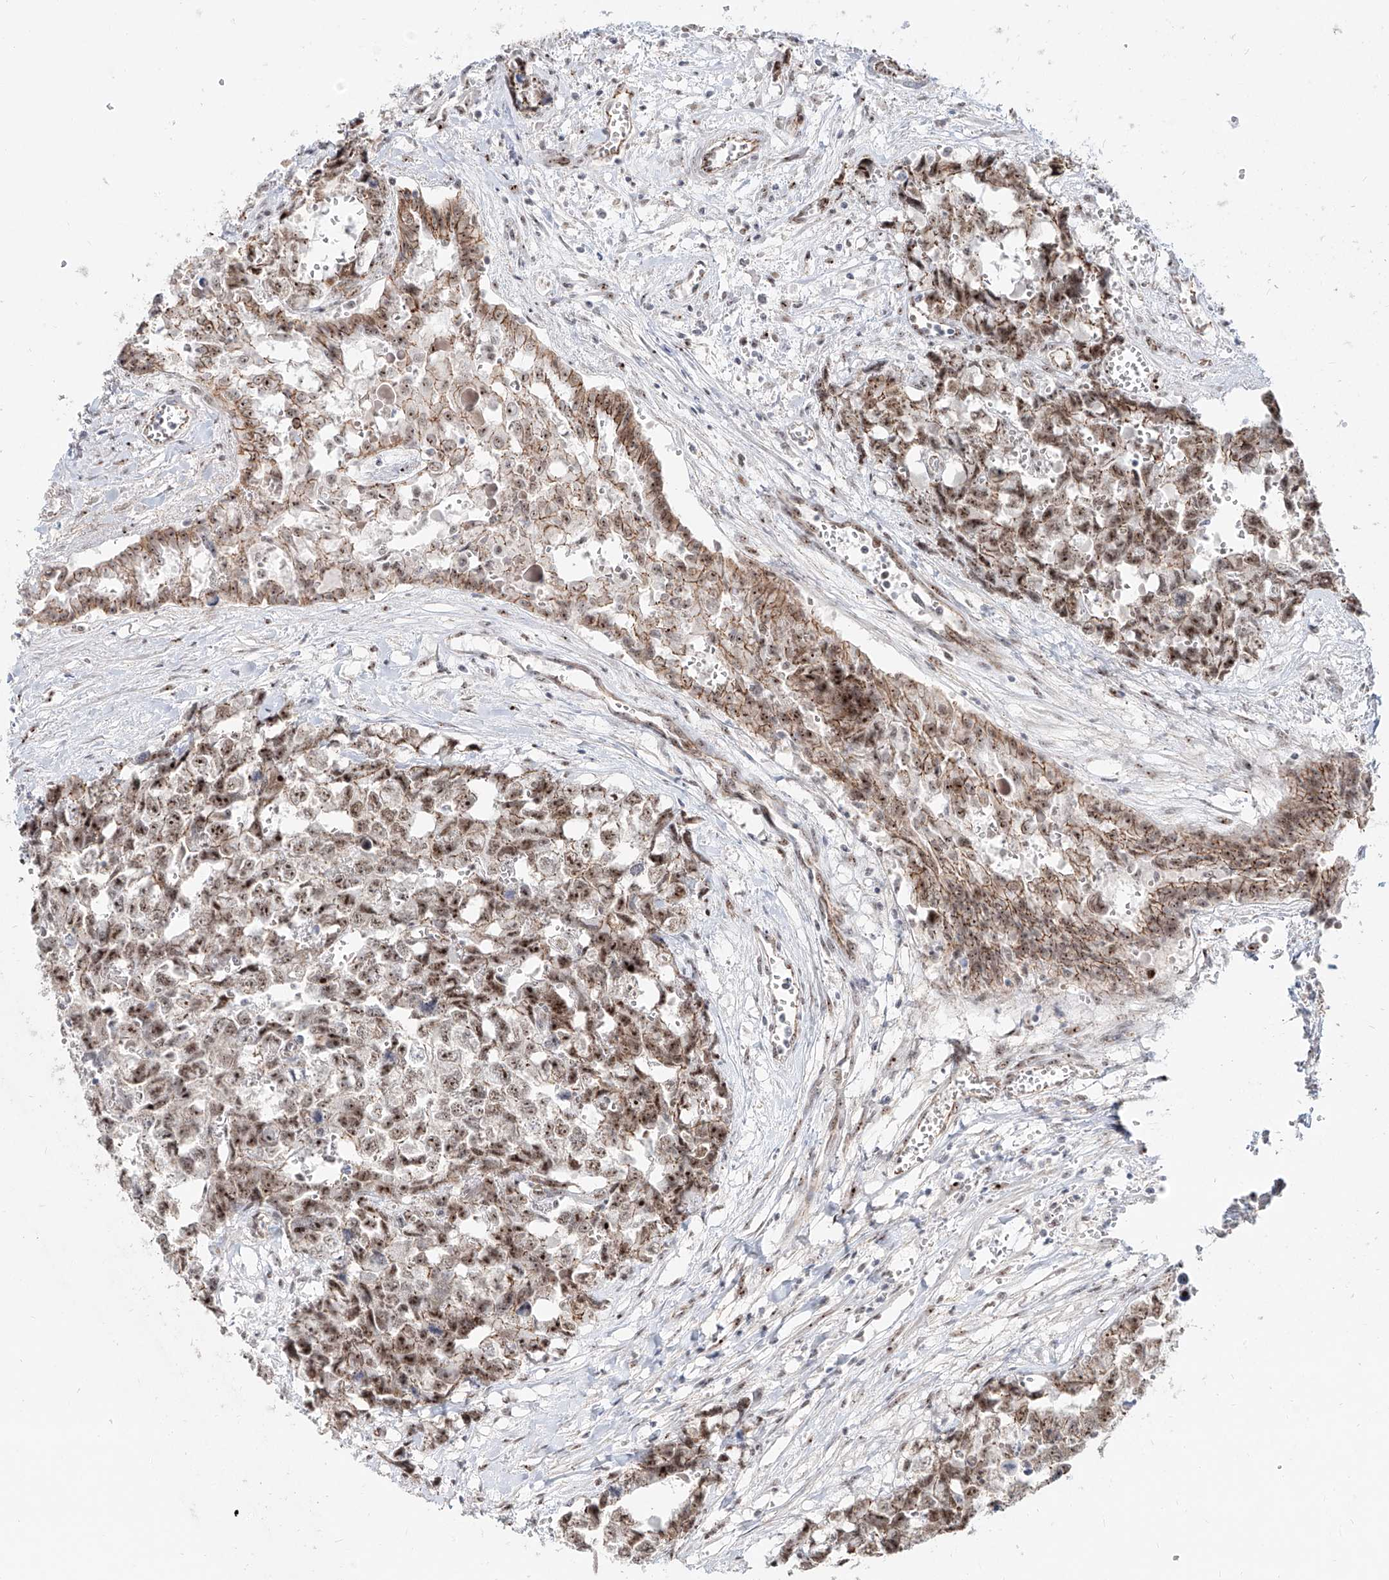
{"staining": {"intensity": "strong", "quantity": ">75%", "location": "cytoplasmic/membranous,nuclear"}, "tissue": "testis cancer", "cell_type": "Tumor cells", "image_type": "cancer", "snomed": [{"axis": "morphology", "description": "Carcinoma, Embryonal, NOS"}, {"axis": "topography", "description": "Testis"}], "caption": "Strong cytoplasmic/membranous and nuclear positivity is identified in about >75% of tumor cells in testis cancer (embryonal carcinoma).", "gene": "ZNF710", "patient": {"sex": "male", "age": 31}}